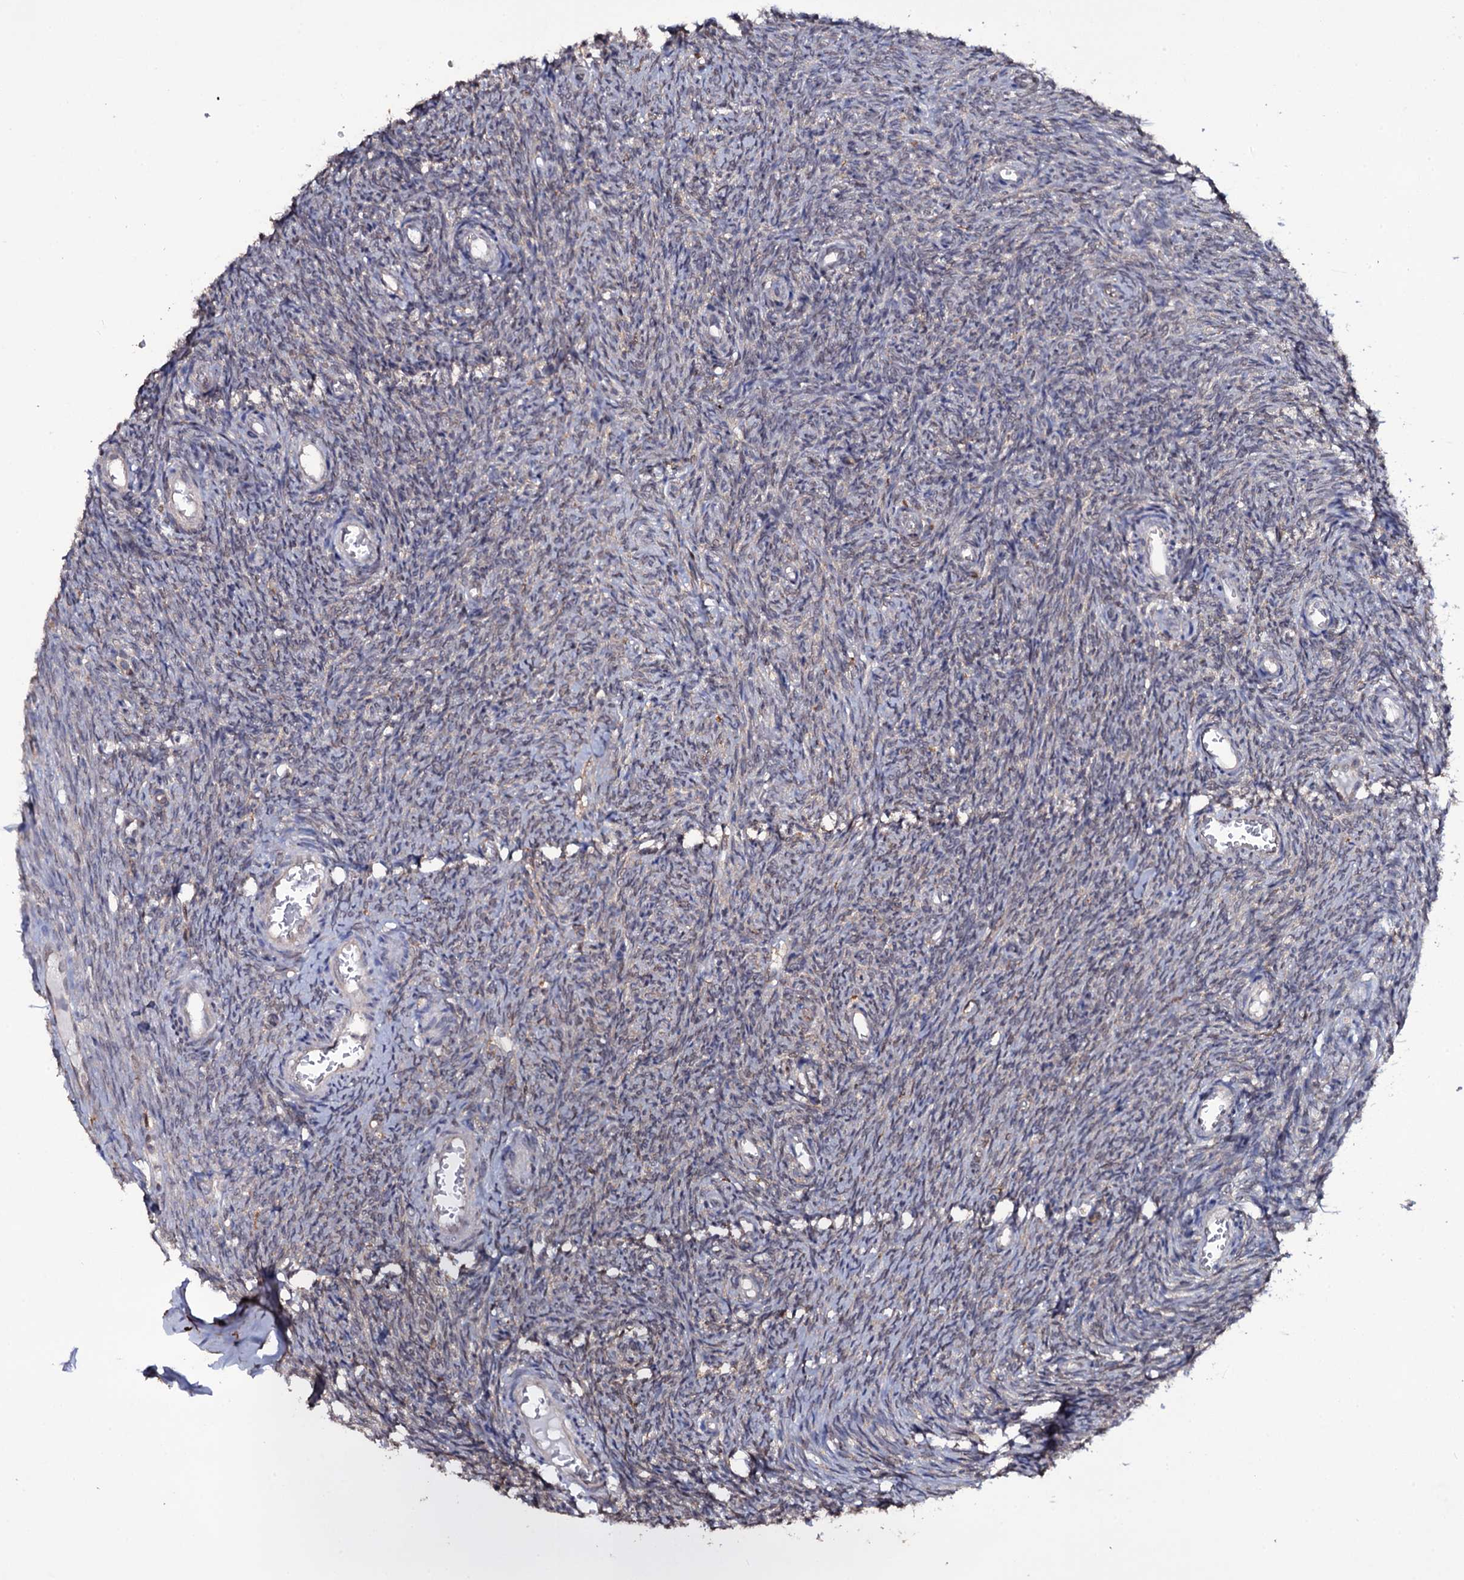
{"staining": {"intensity": "negative", "quantity": "none", "location": "none"}, "tissue": "ovary", "cell_type": "Ovarian stroma cells", "image_type": "normal", "snomed": [{"axis": "morphology", "description": "Normal tissue, NOS"}, {"axis": "topography", "description": "Ovary"}], "caption": "DAB (3,3'-diaminobenzidine) immunohistochemical staining of normal human ovary reveals no significant staining in ovarian stroma cells.", "gene": "CRYL1", "patient": {"sex": "female", "age": 44}}